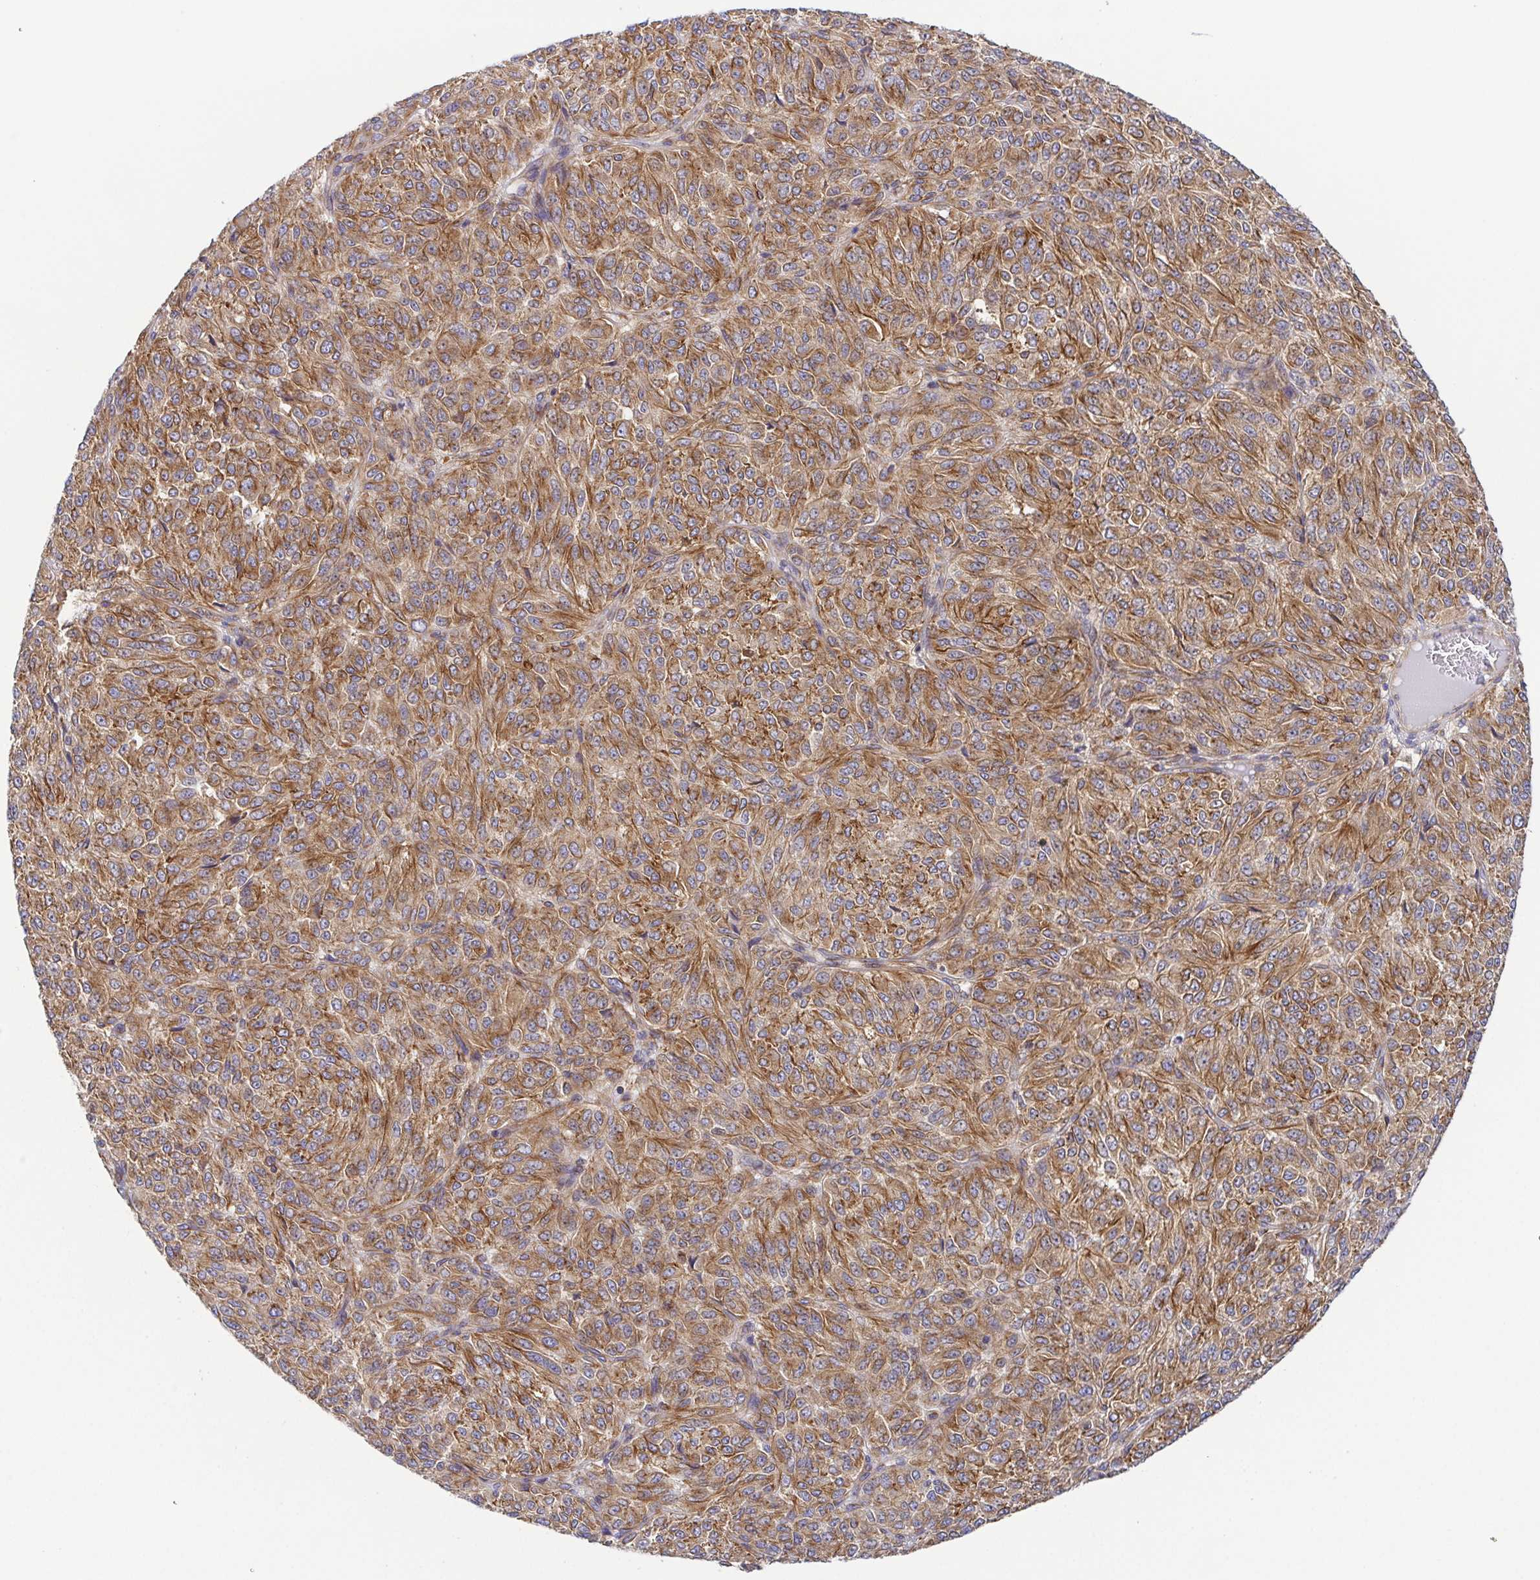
{"staining": {"intensity": "moderate", "quantity": ">75%", "location": "cytoplasmic/membranous"}, "tissue": "melanoma", "cell_type": "Tumor cells", "image_type": "cancer", "snomed": [{"axis": "morphology", "description": "Malignant melanoma, Metastatic site"}, {"axis": "topography", "description": "Brain"}], "caption": "Protein analysis of melanoma tissue displays moderate cytoplasmic/membranous positivity in approximately >75% of tumor cells. (IHC, brightfield microscopy, high magnification).", "gene": "KIF5B", "patient": {"sex": "female", "age": 56}}